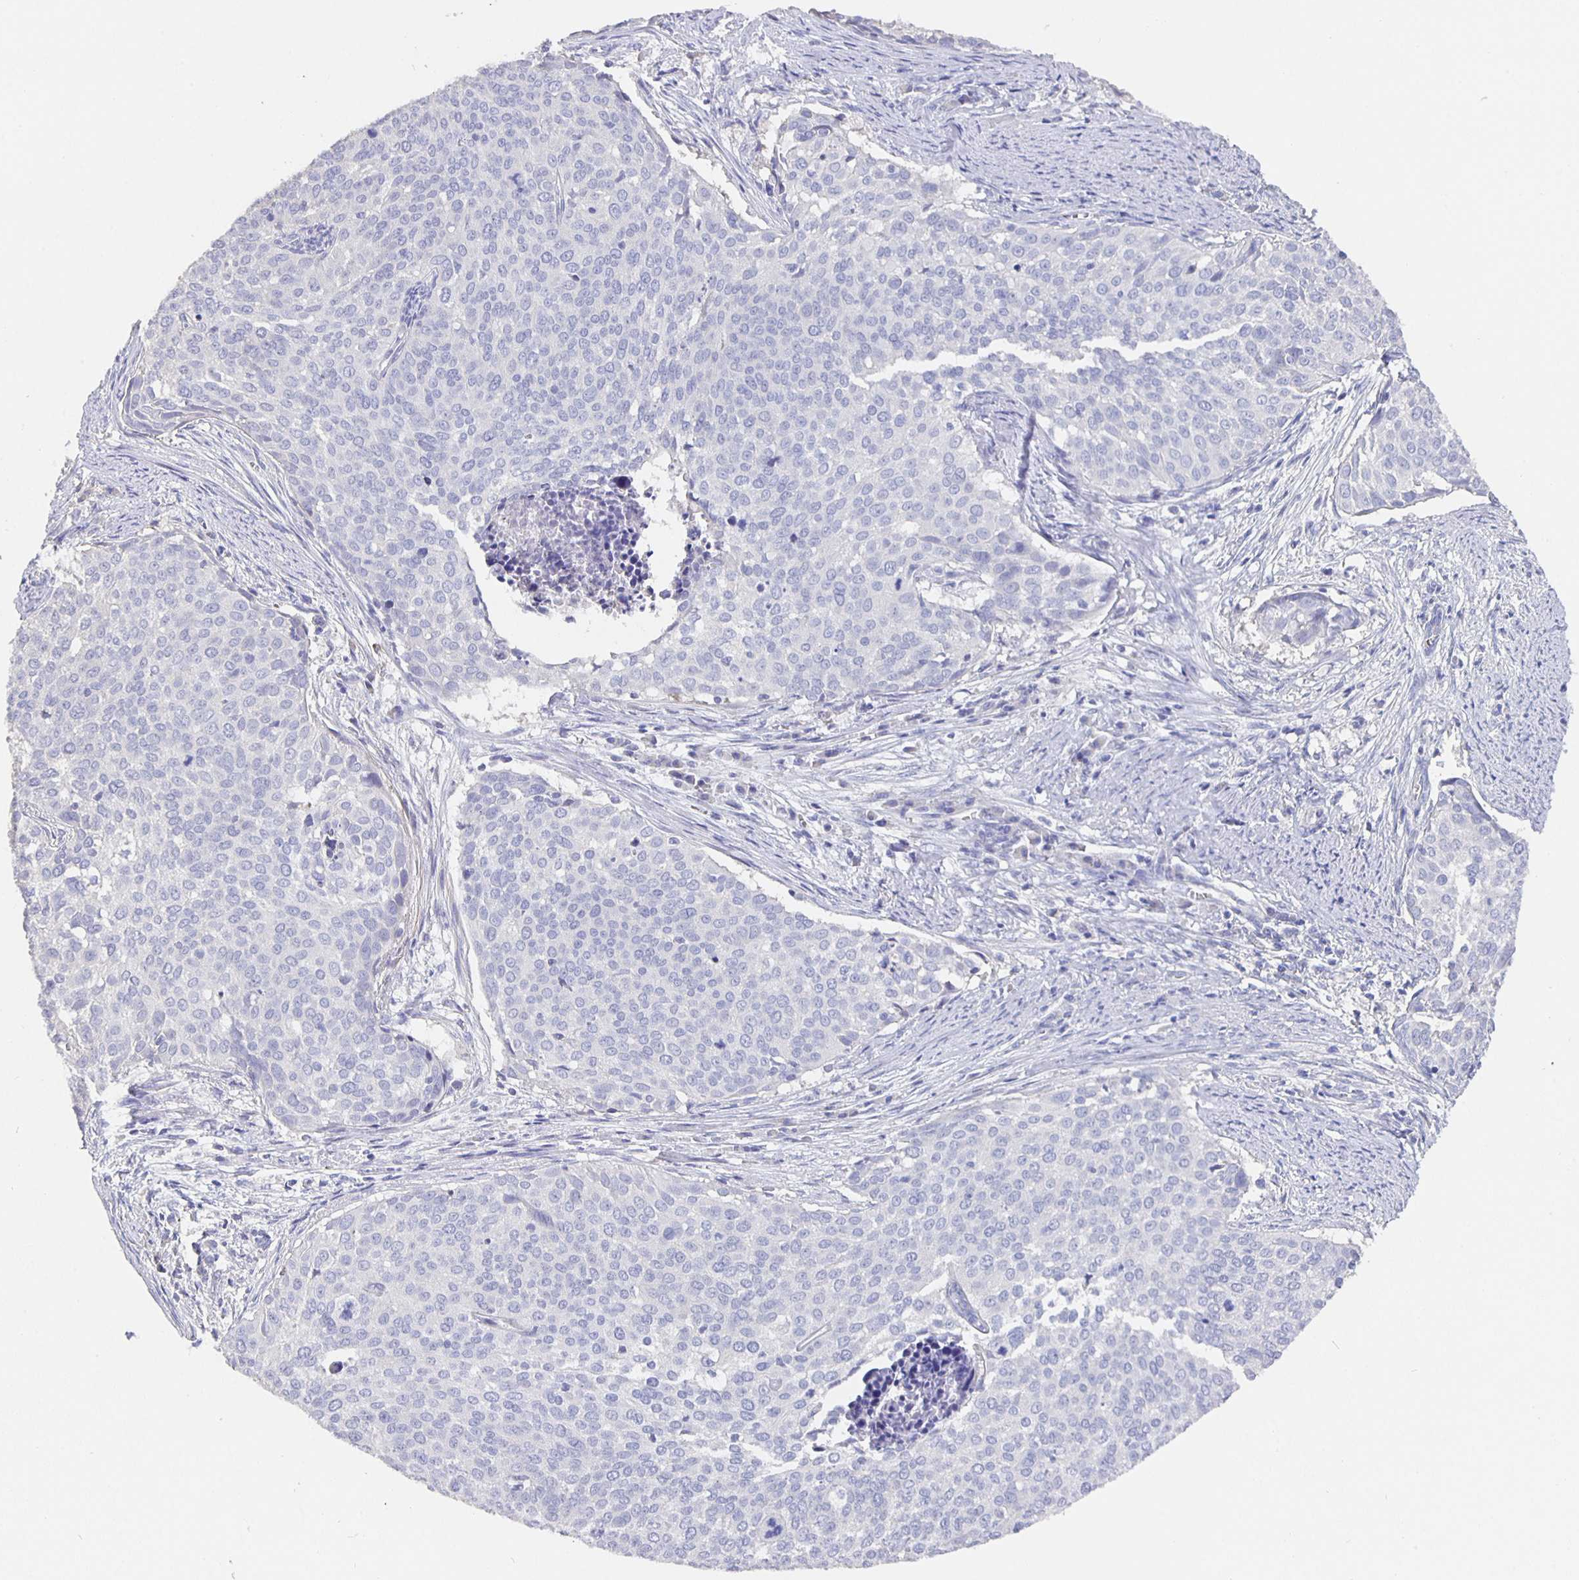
{"staining": {"intensity": "negative", "quantity": "none", "location": "none"}, "tissue": "cervical cancer", "cell_type": "Tumor cells", "image_type": "cancer", "snomed": [{"axis": "morphology", "description": "Squamous cell carcinoma, NOS"}, {"axis": "topography", "description": "Cervix"}], "caption": "Immunohistochemical staining of cervical cancer (squamous cell carcinoma) displays no significant positivity in tumor cells. (DAB (3,3'-diaminobenzidine) immunohistochemistry (IHC) with hematoxylin counter stain).", "gene": "CFAP74", "patient": {"sex": "female", "age": 39}}